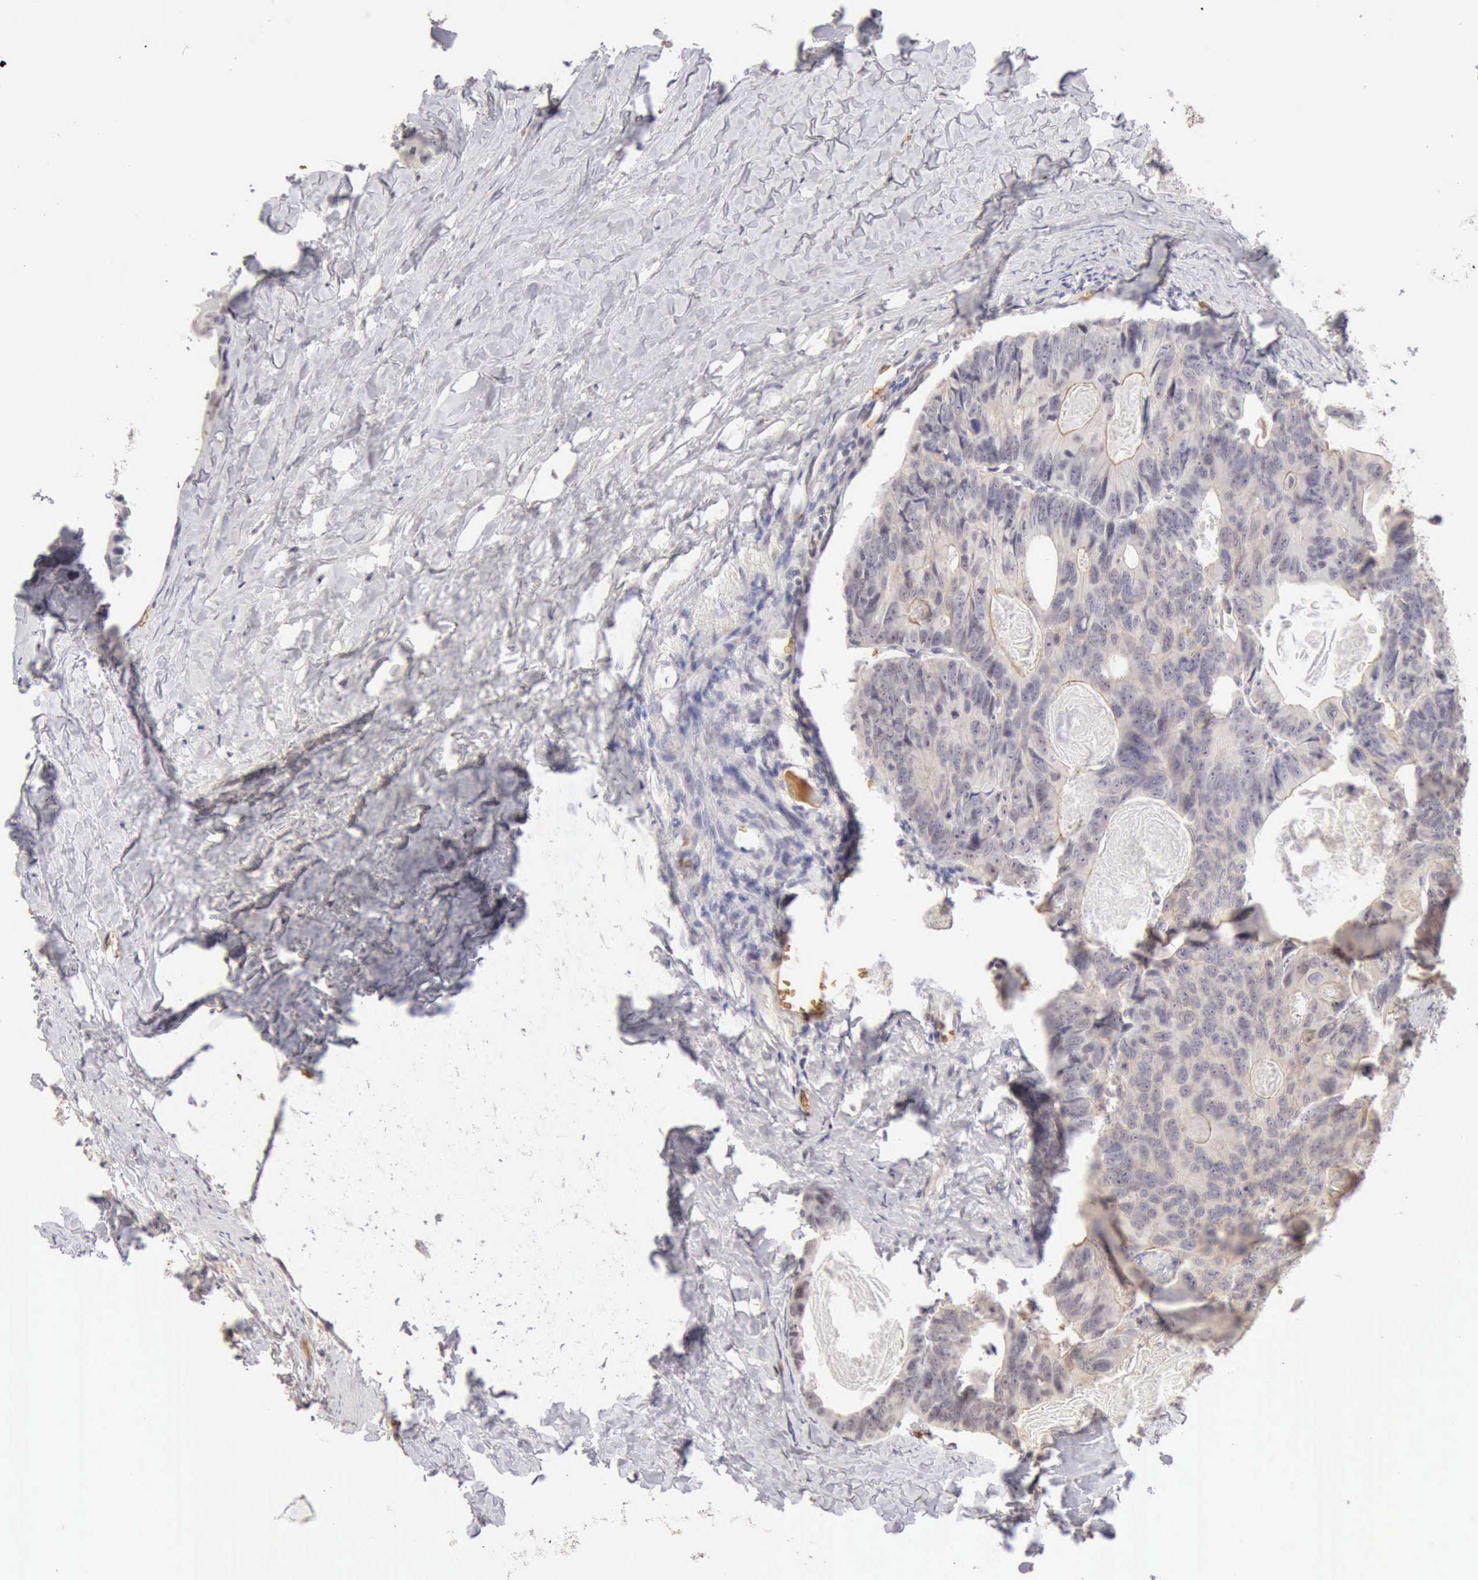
{"staining": {"intensity": "weak", "quantity": "25%-75%", "location": "cytoplasmic/membranous"}, "tissue": "colorectal cancer", "cell_type": "Tumor cells", "image_type": "cancer", "snomed": [{"axis": "morphology", "description": "Adenocarcinoma, NOS"}, {"axis": "topography", "description": "Colon"}], "caption": "Adenocarcinoma (colorectal) was stained to show a protein in brown. There is low levels of weak cytoplasmic/membranous staining in about 25%-75% of tumor cells. (DAB (3,3'-diaminobenzidine) IHC, brown staining for protein, blue staining for nuclei).", "gene": "CFI", "patient": {"sex": "female", "age": 55}}